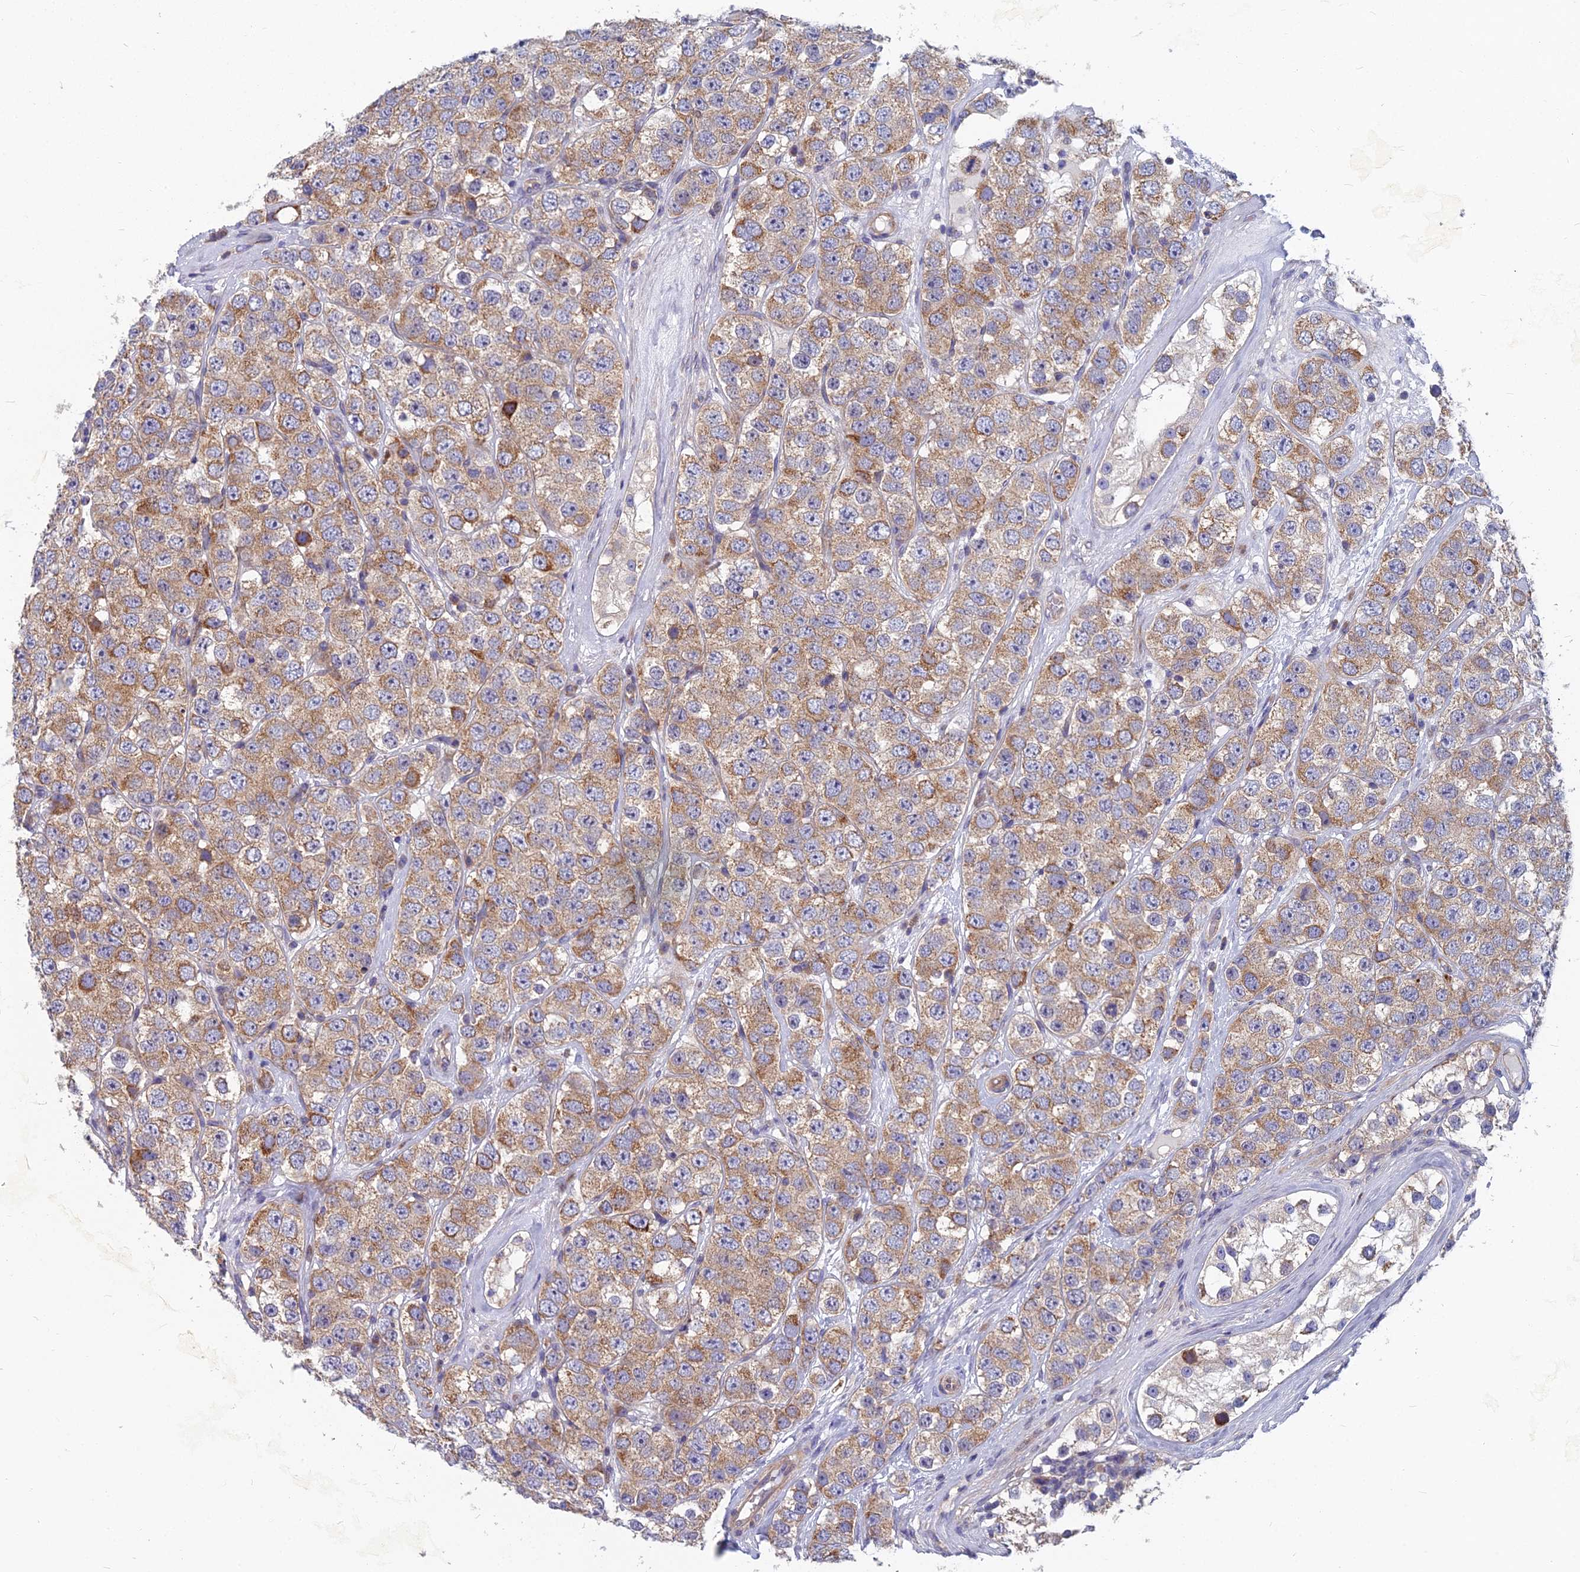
{"staining": {"intensity": "moderate", "quantity": ">75%", "location": "cytoplasmic/membranous"}, "tissue": "testis cancer", "cell_type": "Tumor cells", "image_type": "cancer", "snomed": [{"axis": "morphology", "description": "Seminoma, NOS"}, {"axis": "topography", "description": "Testis"}], "caption": "There is medium levels of moderate cytoplasmic/membranous staining in tumor cells of testis cancer, as demonstrated by immunohistochemical staining (brown color).", "gene": "COX20", "patient": {"sex": "male", "age": 28}}